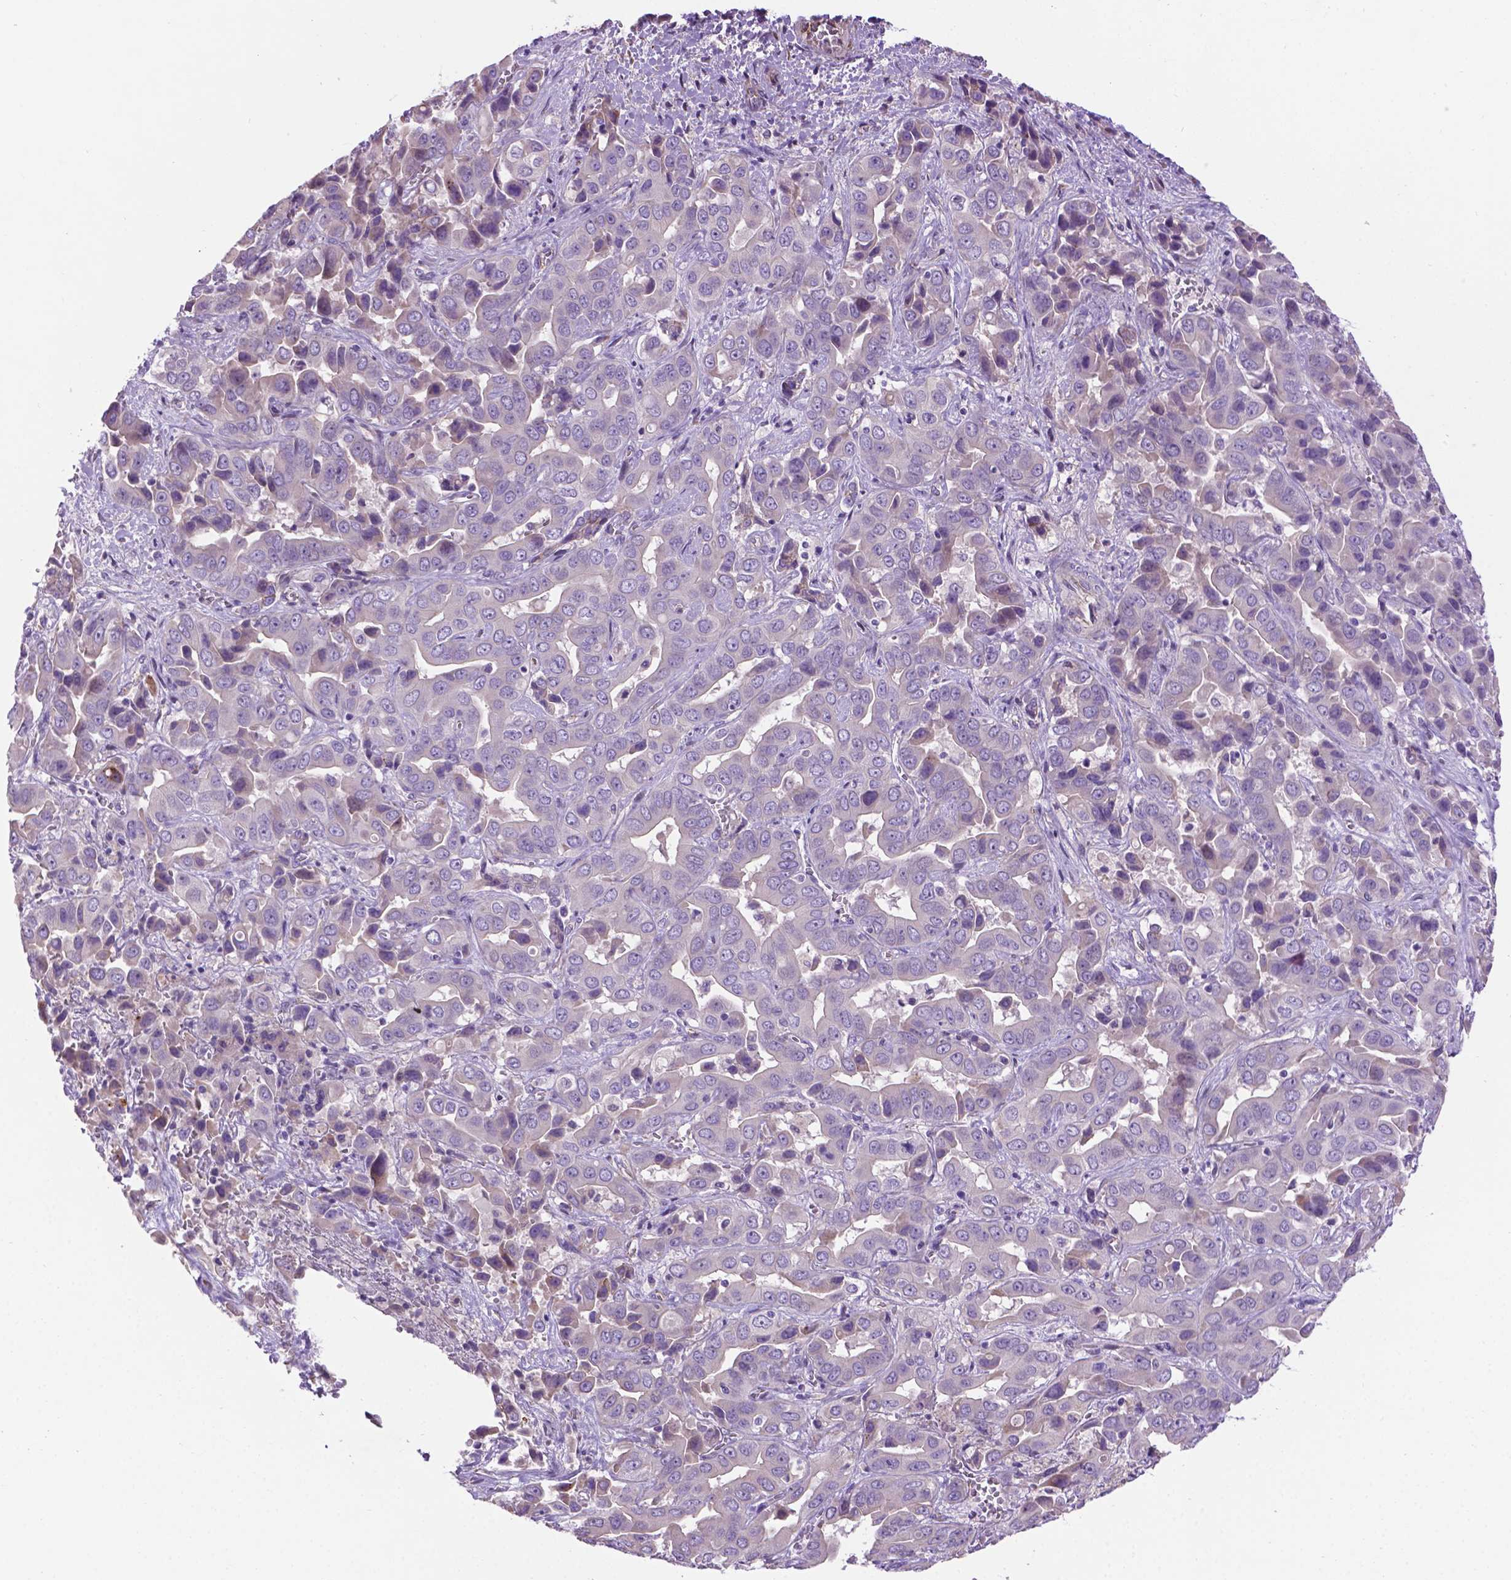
{"staining": {"intensity": "negative", "quantity": "none", "location": "none"}, "tissue": "liver cancer", "cell_type": "Tumor cells", "image_type": "cancer", "snomed": [{"axis": "morphology", "description": "Cholangiocarcinoma"}, {"axis": "topography", "description": "Liver"}], "caption": "Liver cancer (cholangiocarcinoma) was stained to show a protein in brown. There is no significant positivity in tumor cells.", "gene": "CCER2", "patient": {"sex": "female", "age": 52}}